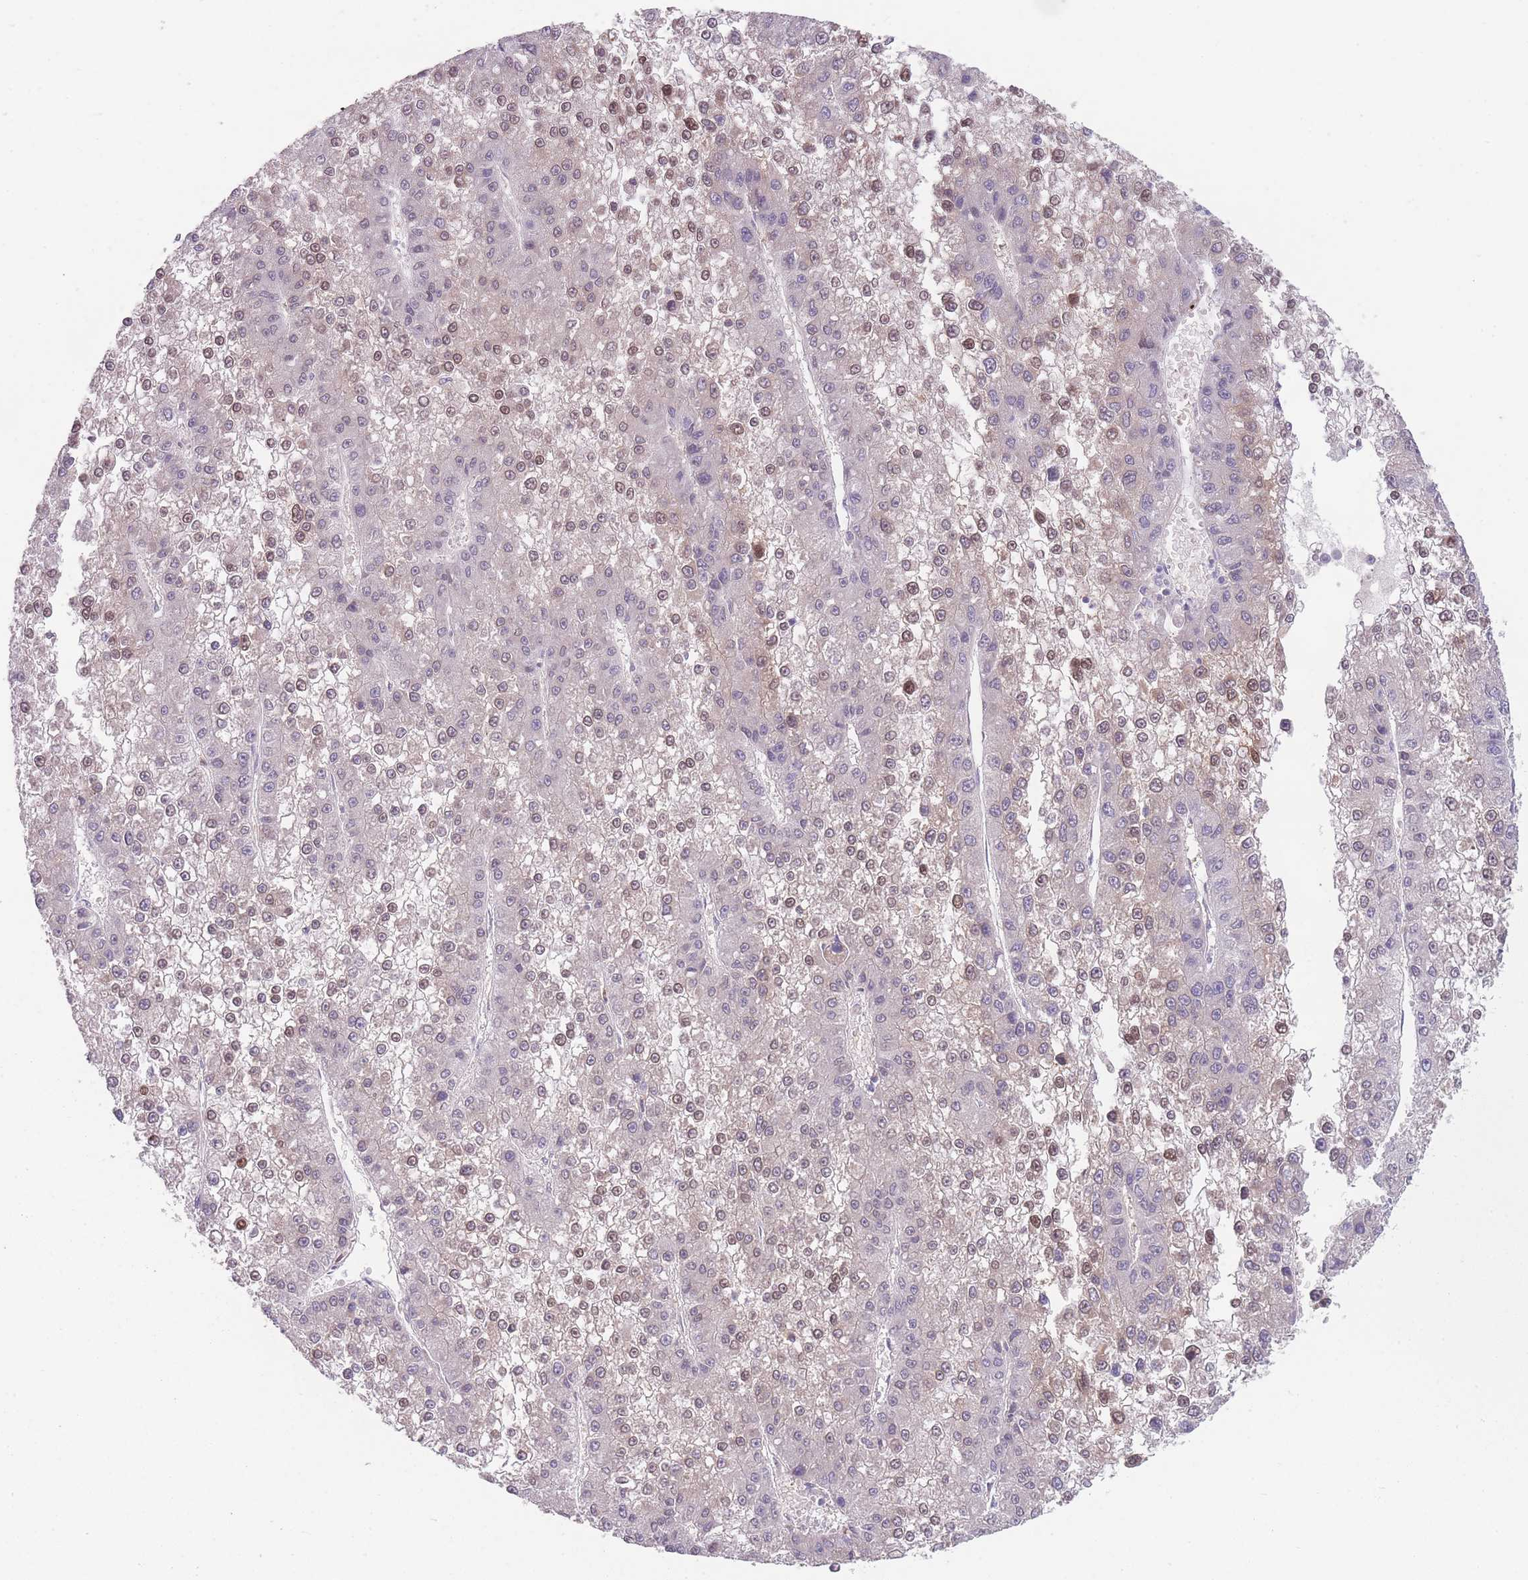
{"staining": {"intensity": "moderate", "quantity": "25%-75%", "location": "nuclear"}, "tissue": "liver cancer", "cell_type": "Tumor cells", "image_type": "cancer", "snomed": [{"axis": "morphology", "description": "Carcinoma, Hepatocellular, NOS"}, {"axis": "topography", "description": "Liver"}], "caption": "The photomicrograph displays immunohistochemical staining of liver cancer. There is moderate nuclear positivity is present in approximately 25%-75% of tumor cells.", "gene": "SMPD4", "patient": {"sex": "female", "age": 73}}